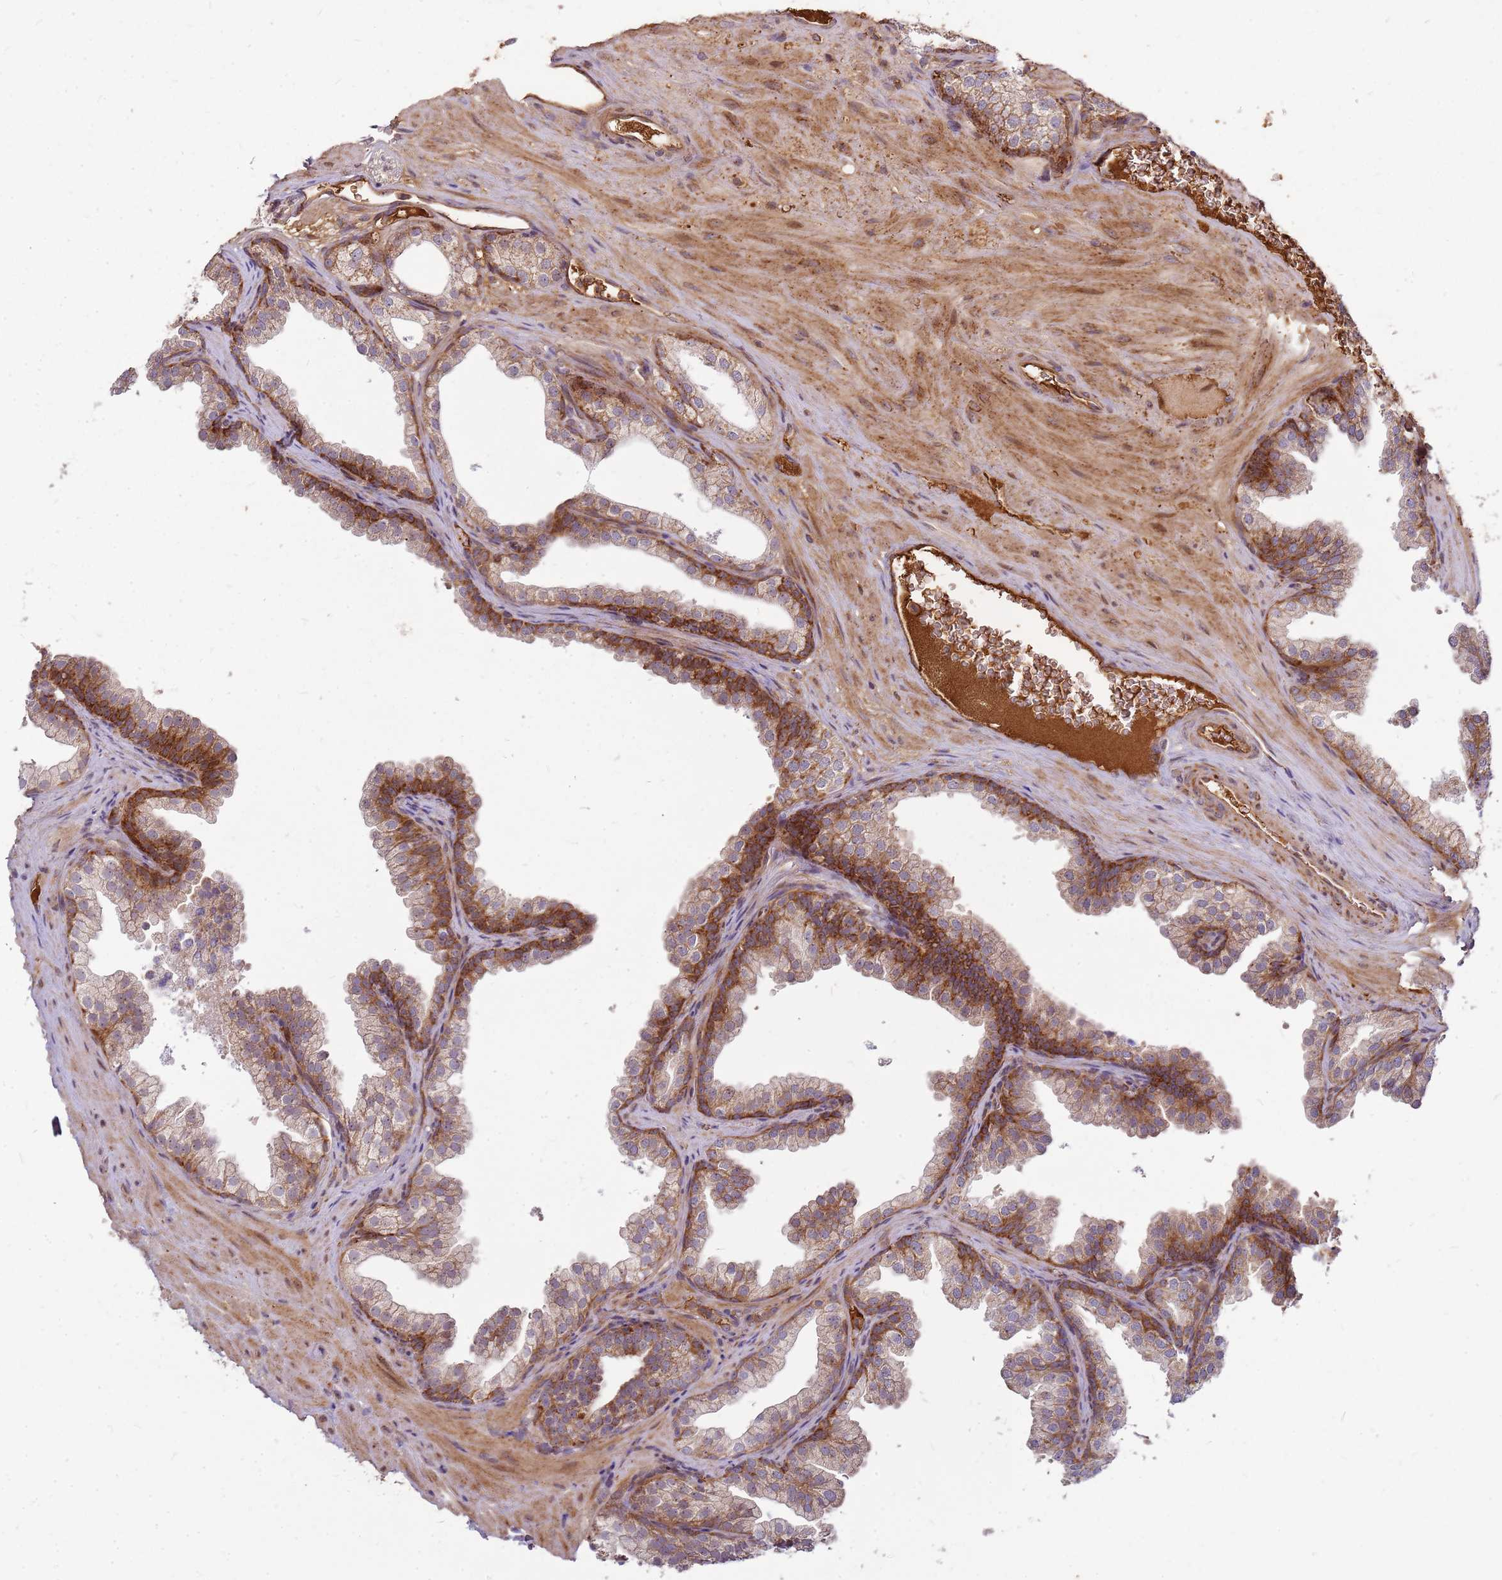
{"staining": {"intensity": "moderate", "quantity": ">75%", "location": "cytoplasmic/membranous"}, "tissue": "prostate", "cell_type": "Glandular cells", "image_type": "normal", "snomed": [{"axis": "morphology", "description": "Normal tissue, NOS"}, {"axis": "topography", "description": "Prostate"}], "caption": "There is medium levels of moderate cytoplasmic/membranous staining in glandular cells of normal prostate, as demonstrated by immunohistochemical staining (brown color).", "gene": "CCDC159", "patient": {"sex": "male", "age": 37}}